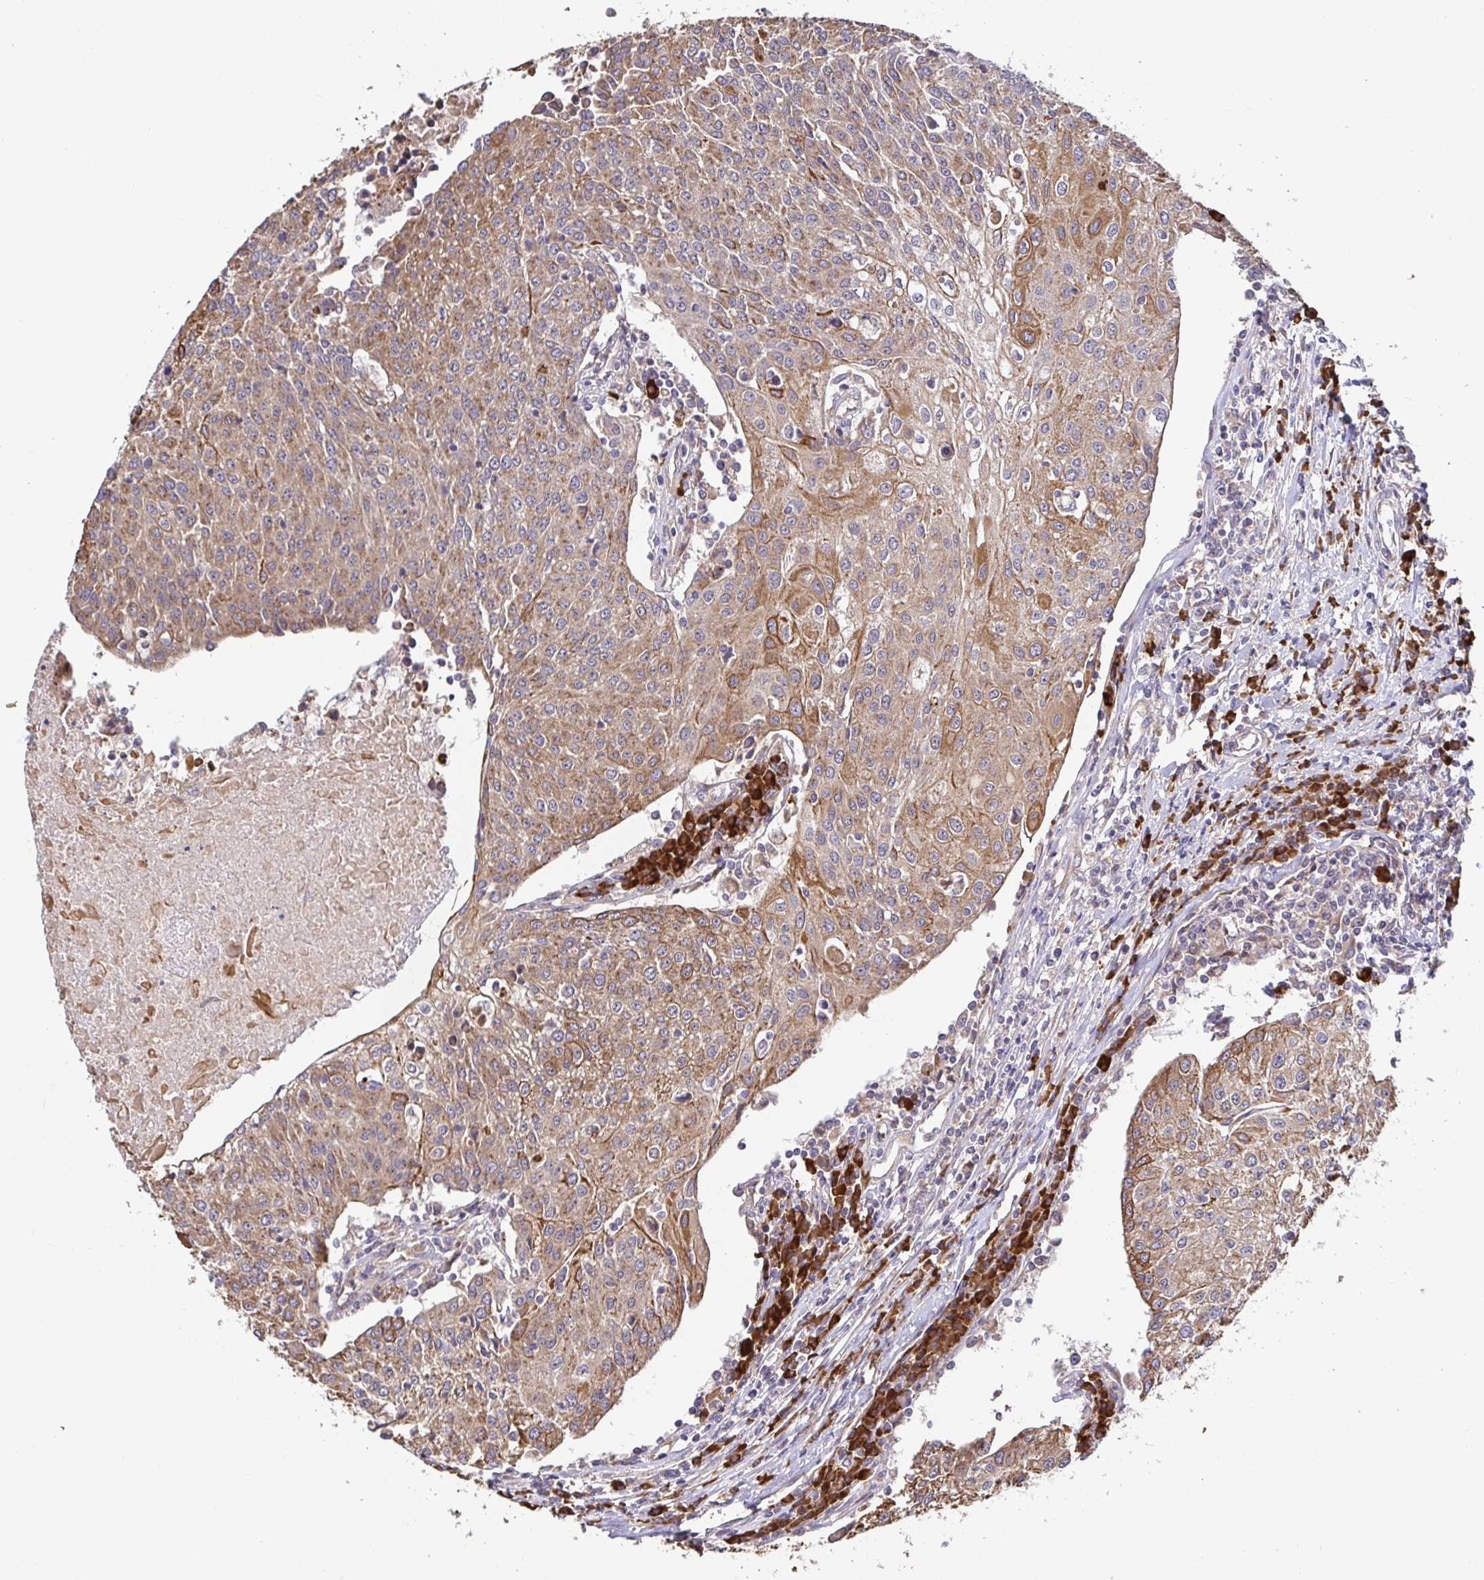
{"staining": {"intensity": "moderate", "quantity": ">75%", "location": "cytoplasmic/membranous"}, "tissue": "urothelial cancer", "cell_type": "Tumor cells", "image_type": "cancer", "snomed": [{"axis": "morphology", "description": "Urothelial carcinoma, High grade"}, {"axis": "topography", "description": "Urinary bladder"}], "caption": "Tumor cells show moderate cytoplasmic/membranous expression in about >75% of cells in urothelial carcinoma (high-grade). (Brightfield microscopy of DAB IHC at high magnification).", "gene": "ELP1", "patient": {"sex": "female", "age": 85}}